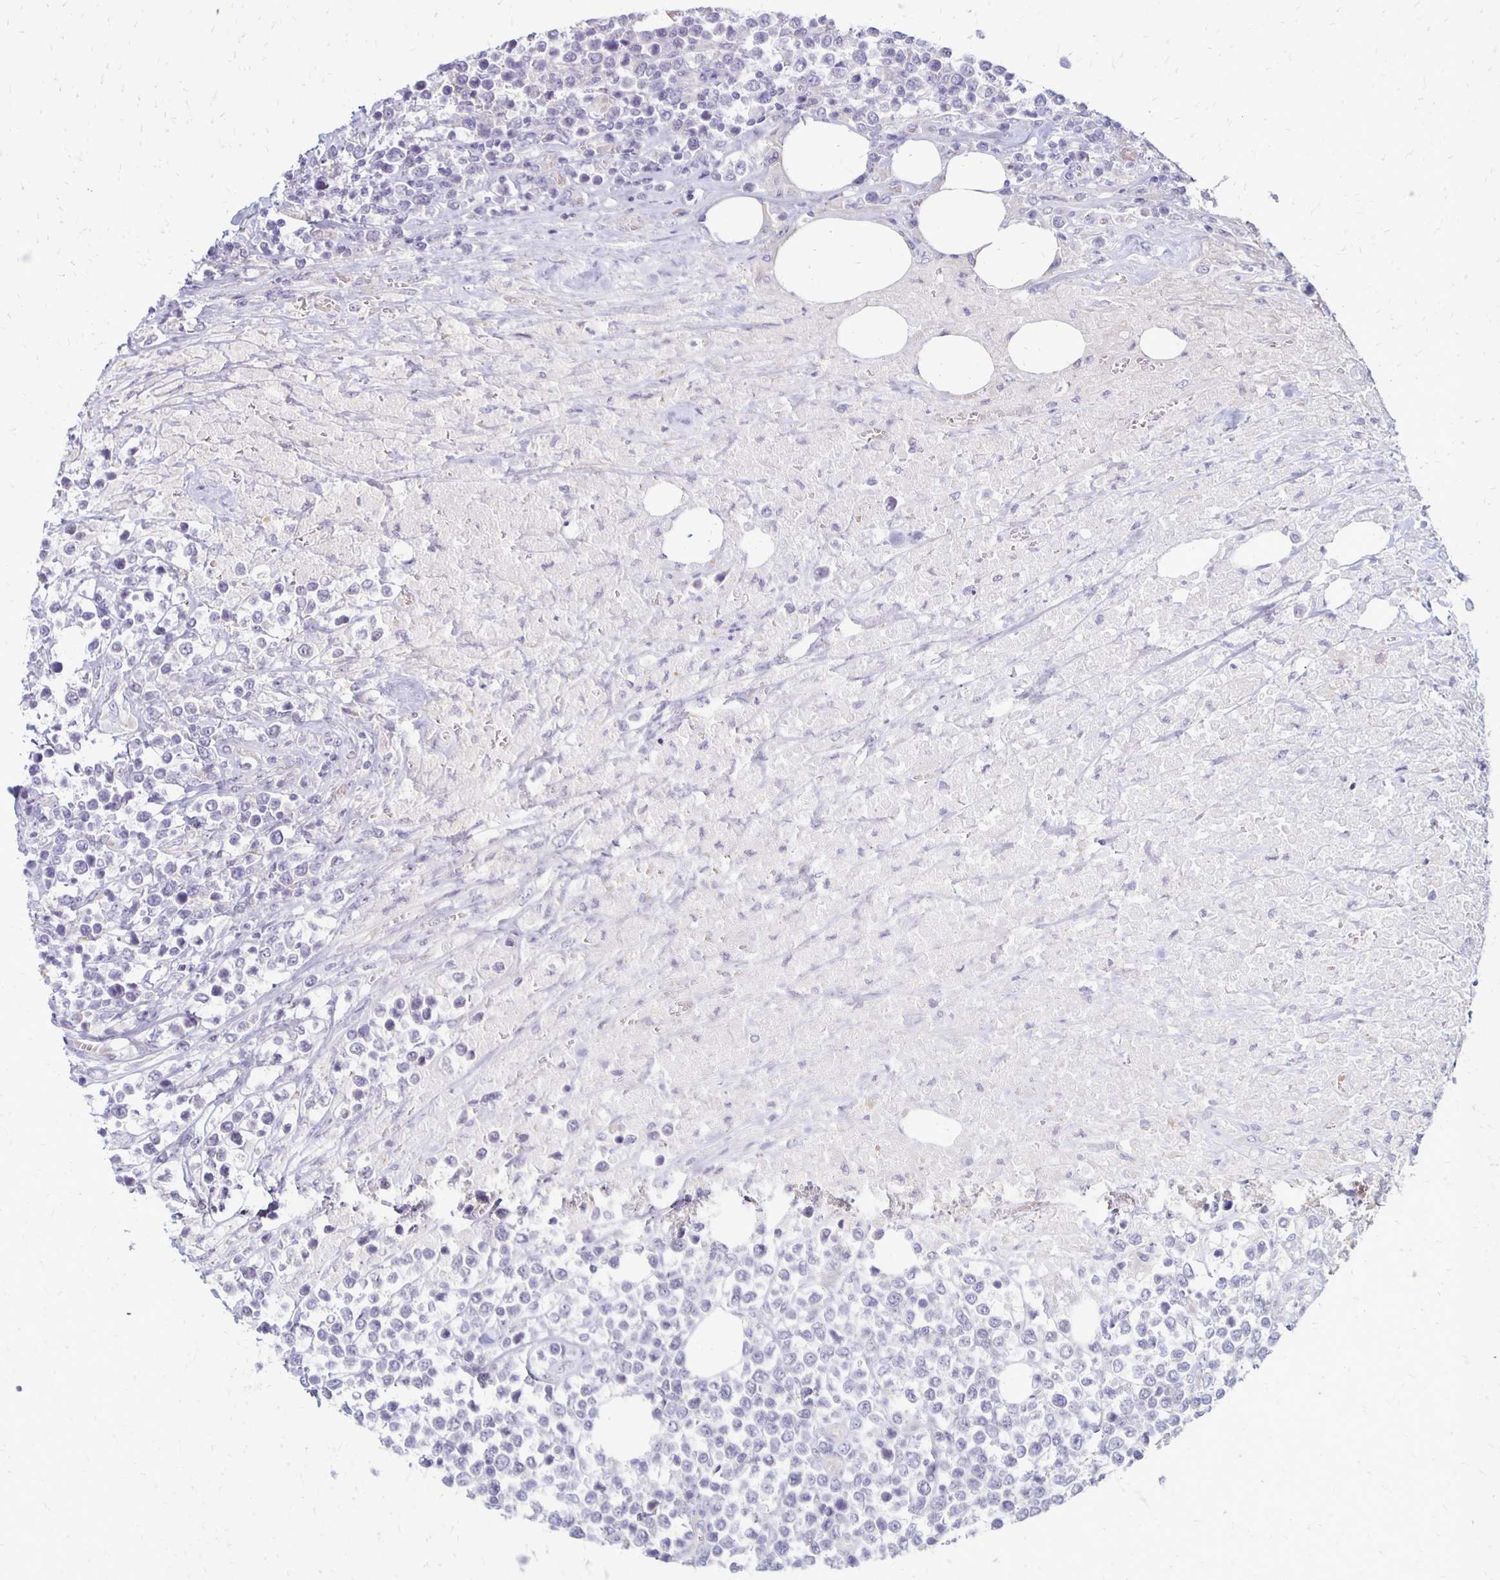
{"staining": {"intensity": "negative", "quantity": "none", "location": "none"}, "tissue": "lymphoma", "cell_type": "Tumor cells", "image_type": "cancer", "snomed": [{"axis": "morphology", "description": "Malignant lymphoma, non-Hodgkin's type, High grade"}, {"axis": "topography", "description": "Soft tissue"}], "caption": "IHC of human lymphoma reveals no positivity in tumor cells.", "gene": "KATNBL1", "patient": {"sex": "female", "age": 56}}